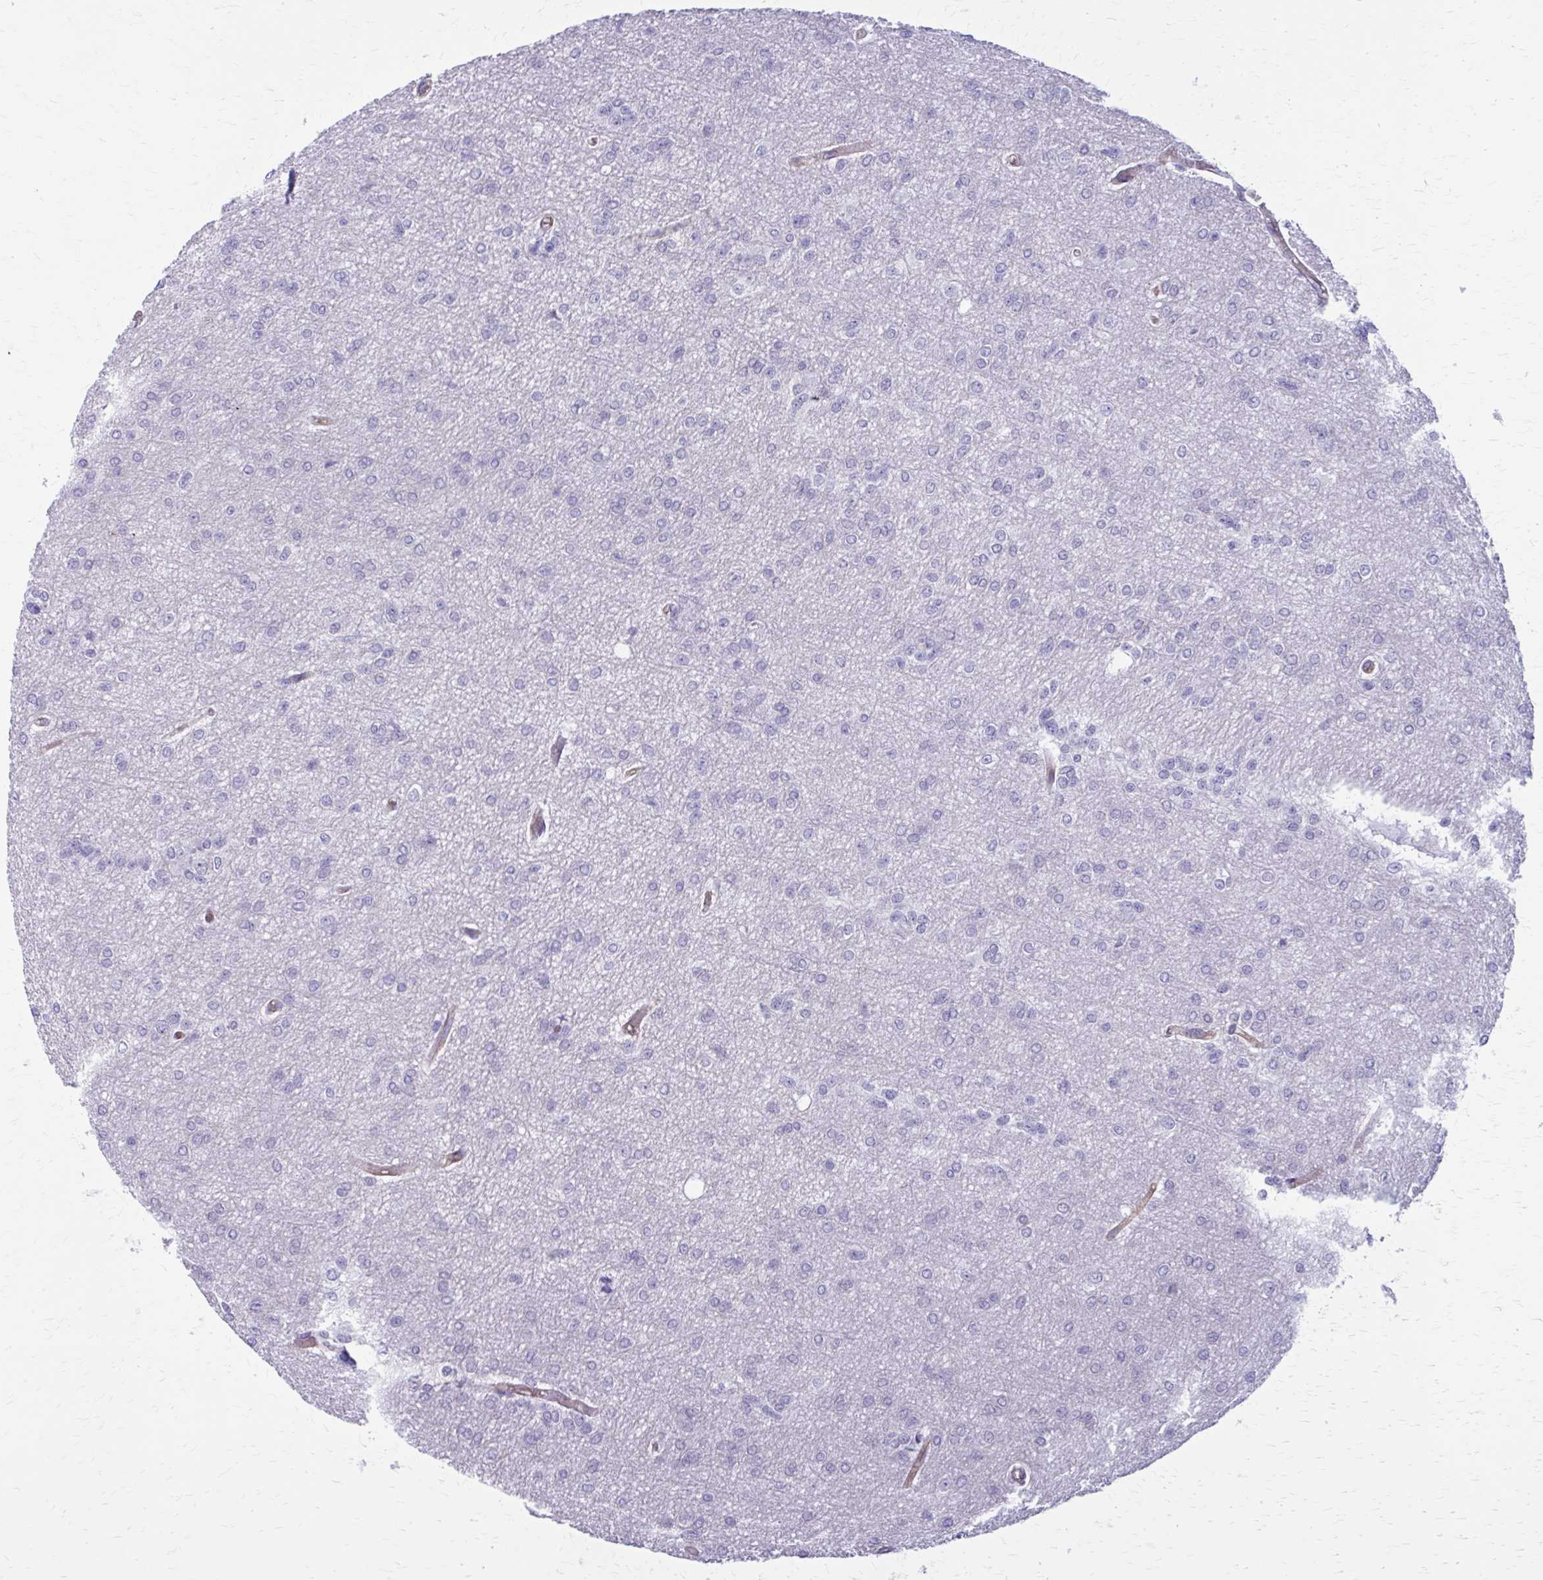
{"staining": {"intensity": "negative", "quantity": "none", "location": "none"}, "tissue": "glioma", "cell_type": "Tumor cells", "image_type": "cancer", "snomed": [{"axis": "morphology", "description": "Glioma, malignant, Low grade"}, {"axis": "topography", "description": "Brain"}], "caption": "Immunohistochemistry micrograph of glioma stained for a protein (brown), which exhibits no expression in tumor cells.", "gene": "ZDHHC7", "patient": {"sex": "male", "age": 26}}